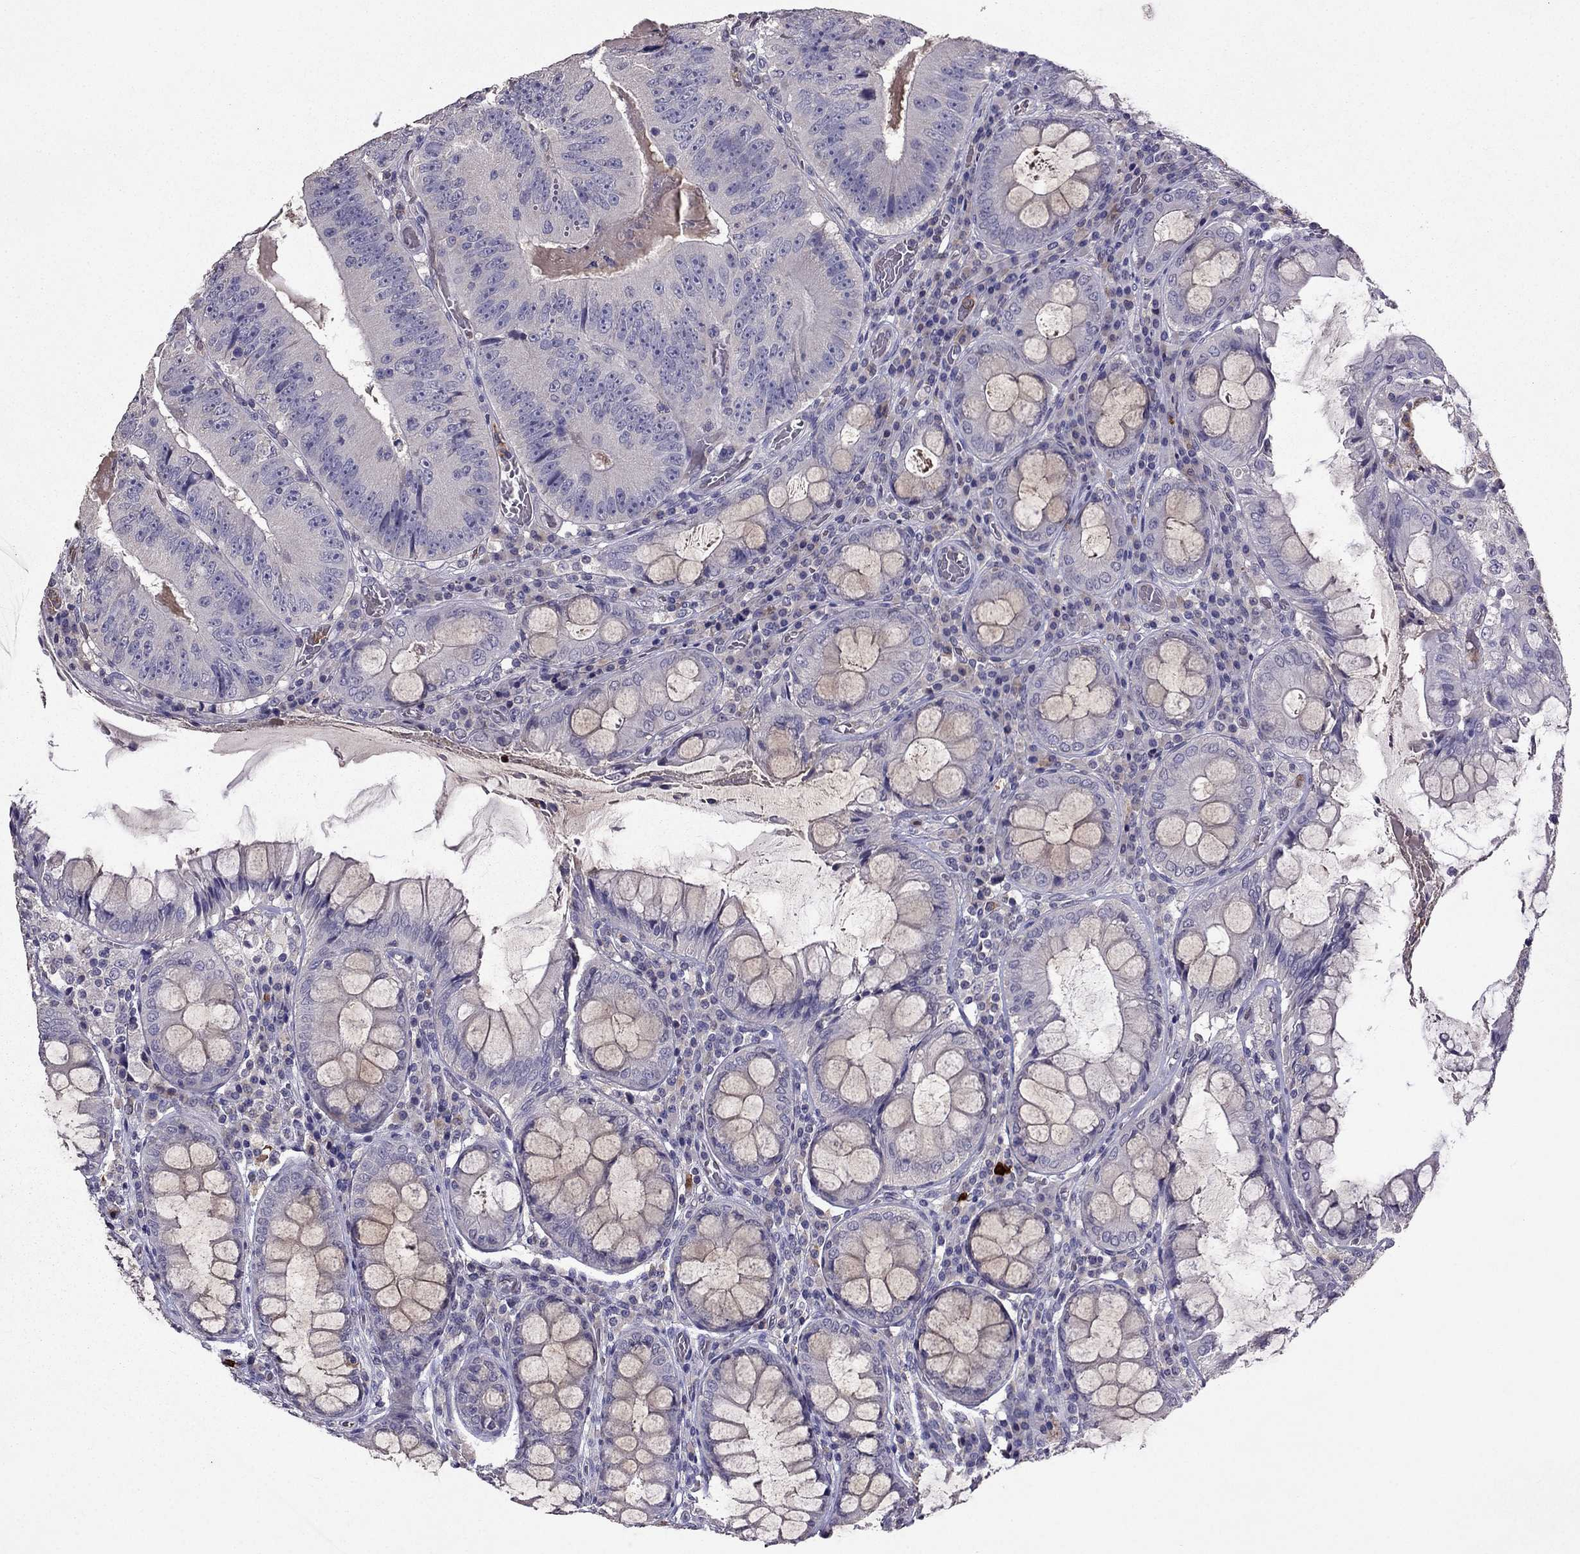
{"staining": {"intensity": "negative", "quantity": "none", "location": "none"}, "tissue": "colorectal cancer", "cell_type": "Tumor cells", "image_type": "cancer", "snomed": [{"axis": "morphology", "description": "Adenocarcinoma, NOS"}, {"axis": "topography", "description": "Colon"}], "caption": "Immunohistochemistry (IHC) photomicrograph of human adenocarcinoma (colorectal) stained for a protein (brown), which exhibits no staining in tumor cells. (Immunohistochemistry (IHC), brightfield microscopy, high magnification).", "gene": "RFLNB", "patient": {"sex": "female", "age": 86}}